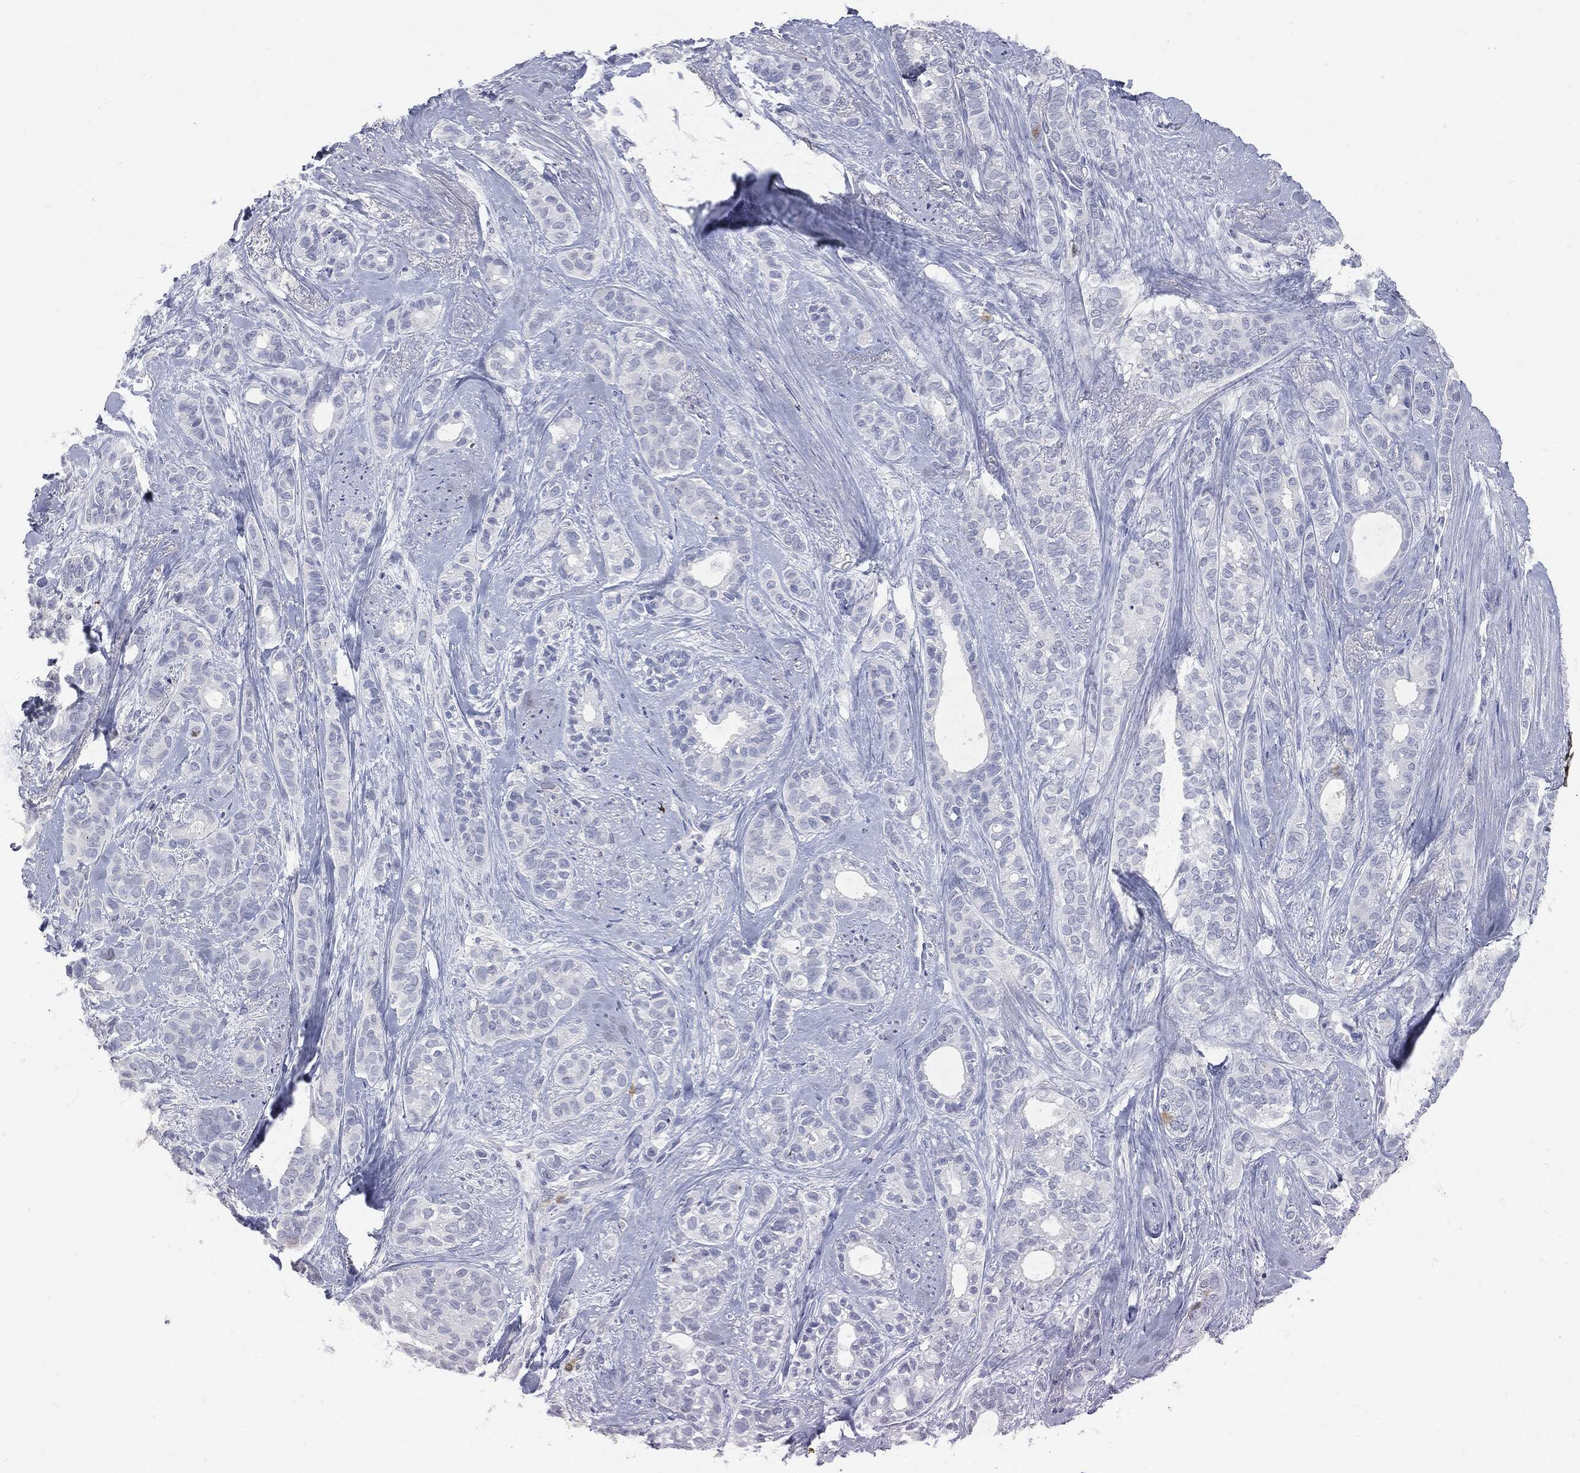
{"staining": {"intensity": "negative", "quantity": "none", "location": "none"}, "tissue": "breast cancer", "cell_type": "Tumor cells", "image_type": "cancer", "snomed": [{"axis": "morphology", "description": "Duct carcinoma"}, {"axis": "topography", "description": "Breast"}], "caption": "A high-resolution photomicrograph shows IHC staining of breast cancer (infiltrating ductal carcinoma), which shows no significant expression in tumor cells.", "gene": "UBE2C", "patient": {"sex": "female", "age": 71}}